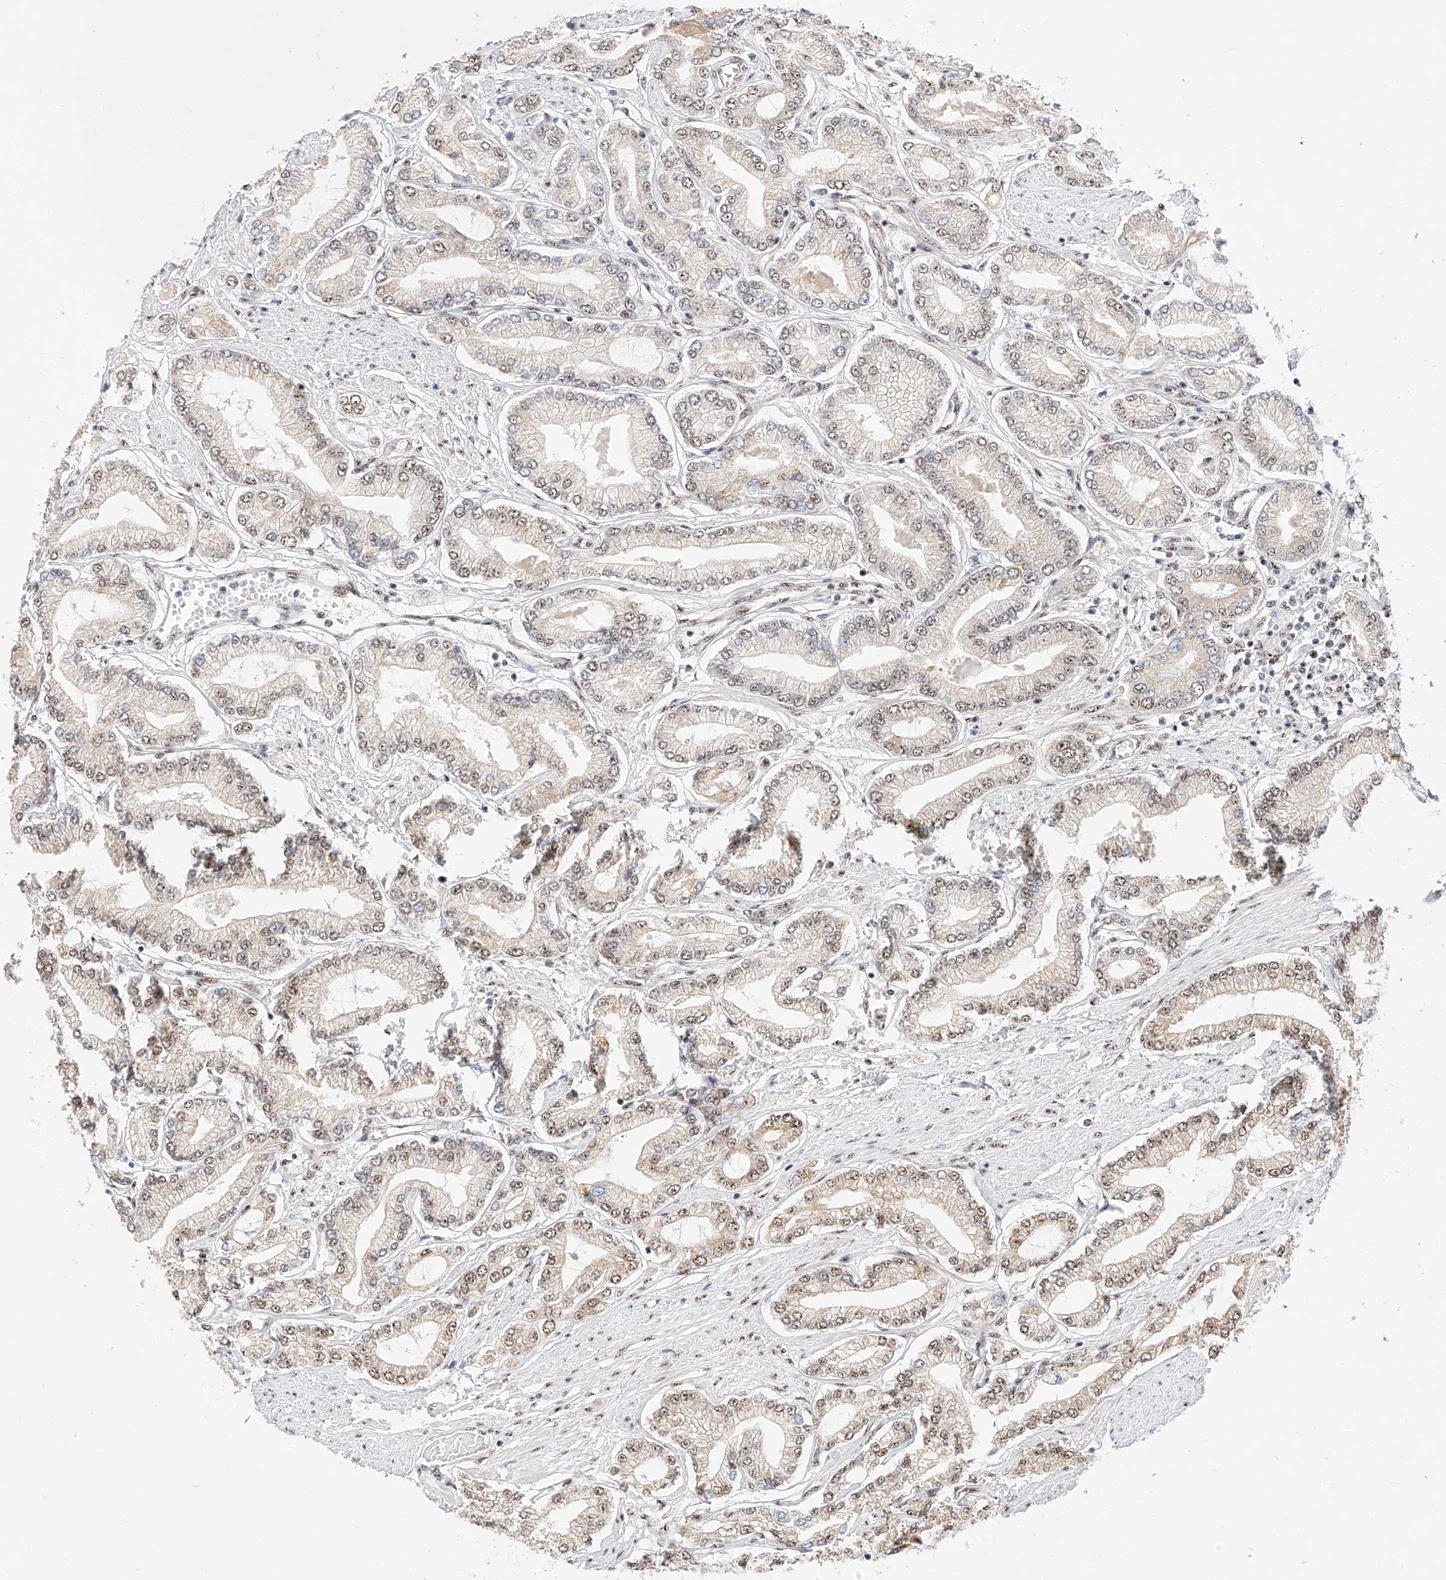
{"staining": {"intensity": "moderate", "quantity": "25%-75%", "location": "nuclear"}, "tissue": "prostate cancer", "cell_type": "Tumor cells", "image_type": "cancer", "snomed": [{"axis": "morphology", "description": "Adenocarcinoma, Low grade"}, {"axis": "topography", "description": "Prostate"}], "caption": "IHC image of neoplastic tissue: human prostate adenocarcinoma (low-grade) stained using immunohistochemistry shows medium levels of moderate protein expression localized specifically in the nuclear of tumor cells, appearing as a nuclear brown color.", "gene": "ATXN7L2", "patient": {"sex": "male", "age": 63}}